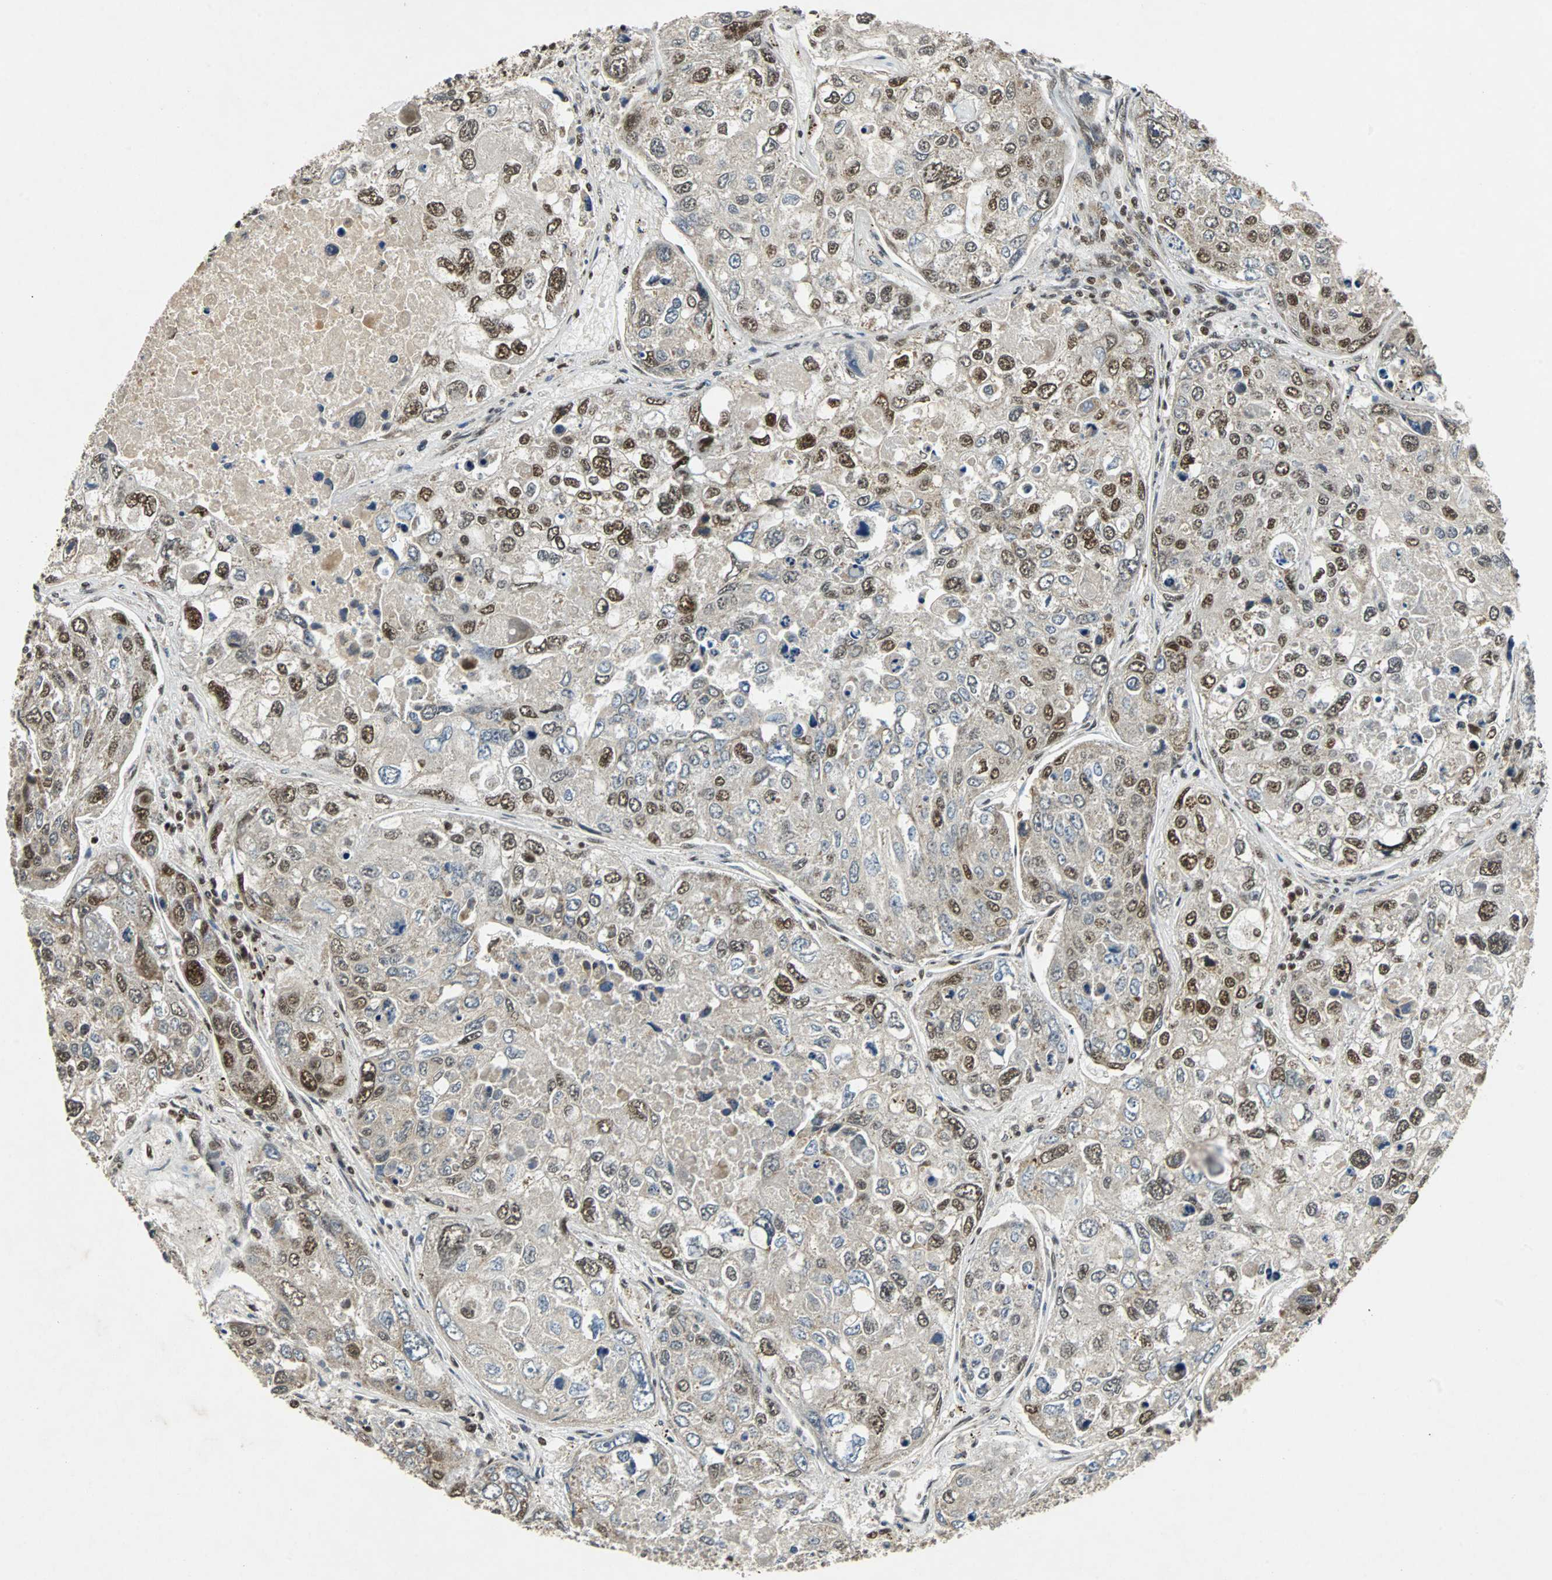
{"staining": {"intensity": "moderate", "quantity": "<25%", "location": "nuclear"}, "tissue": "urothelial cancer", "cell_type": "Tumor cells", "image_type": "cancer", "snomed": [{"axis": "morphology", "description": "Urothelial carcinoma, High grade"}, {"axis": "topography", "description": "Lymph node"}, {"axis": "topography", "description": "Urinary bladder"}], "caption": "A micrograph of human urothelial carcinoma (high-grade) stained for a protein demonstrates moderate nuclear brown staining in tumor cells. The staining is performed using DAB (3,3'-diaminobenzidine) brown chromogen to label protein expression. The nuclei are counter-stained blue using hematoxylin.", "gene": "TAF5", "patient": {"sex": "male", "age": 51}}